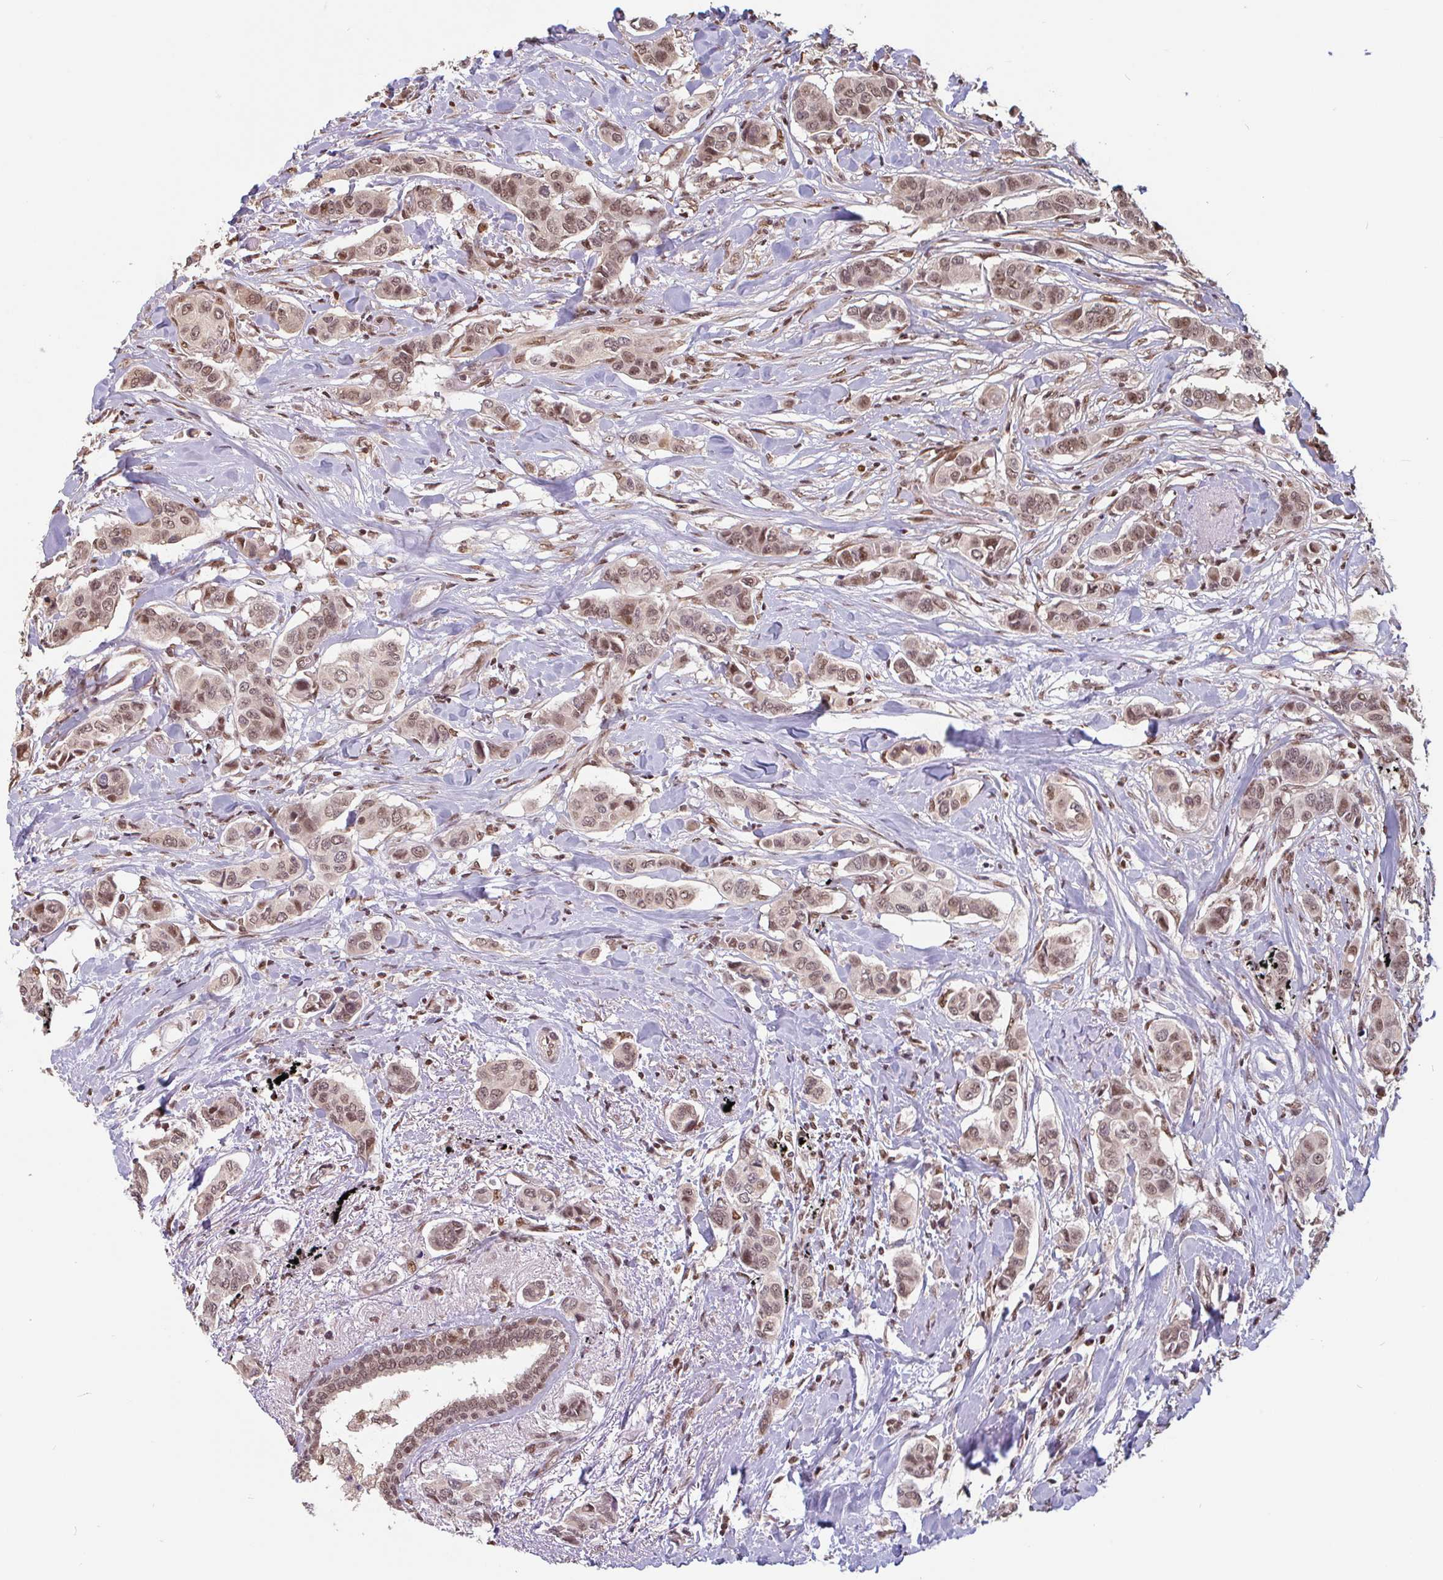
{"staining": {"intensity": "moderate", "quantity": ">75%", "location": "nuclear"}, "tissue": "breast cancer", "cell_type": "Tumor cells", "image_type": "cancer", "snomed": [{"axis": "morphology", "description": "Lobular carcinoma"}, {"axis": "topography", "description": "Breast"}], "caption": "There is medium levels of moderate nuclear positivity in tumor cells of breast lobular carcinoma, as demonstrated by immunohistochemical staining (brown color).", "gene": "DR1", "patient": {"sex": "female", "age": 51}}